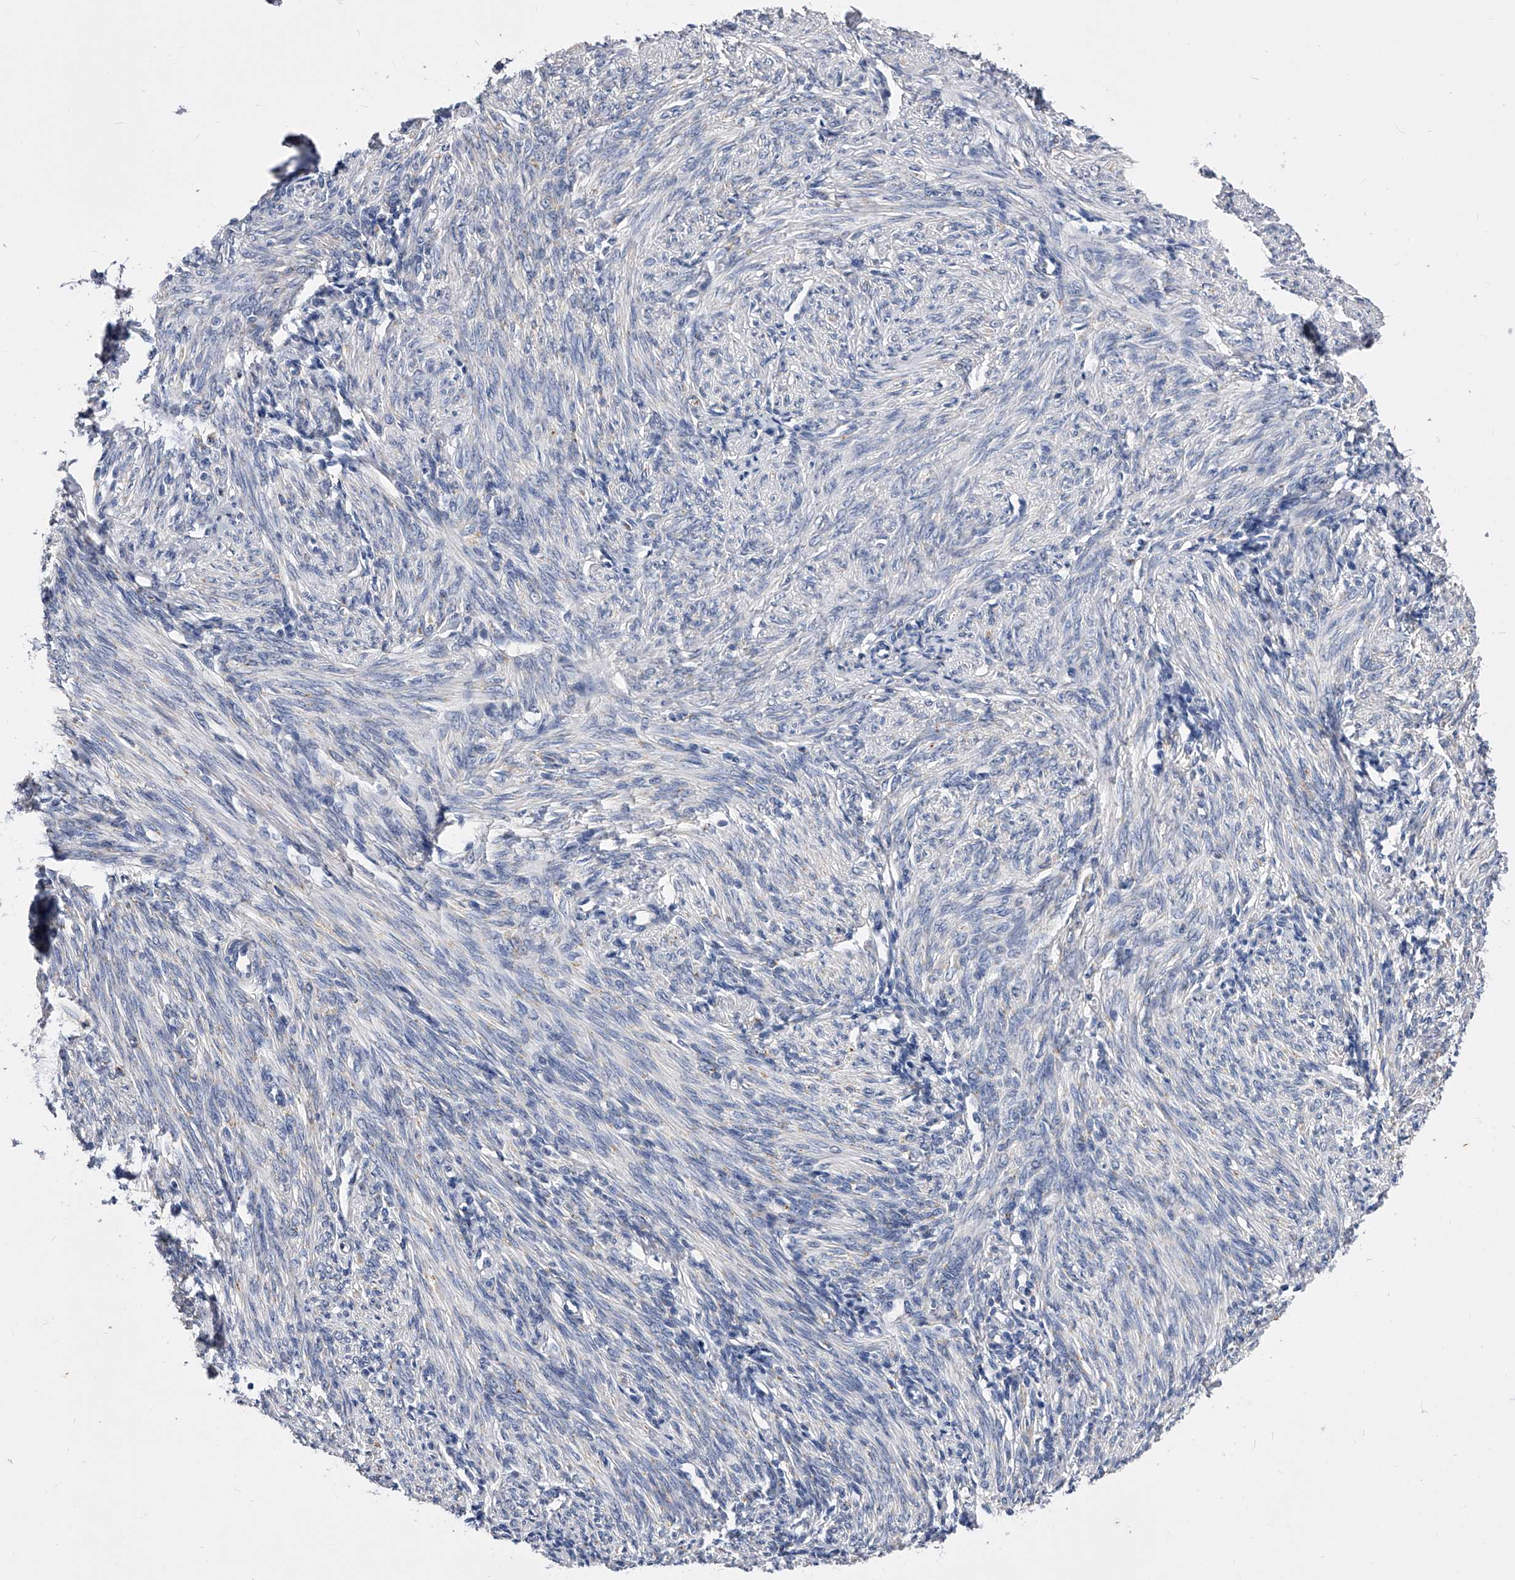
{"staining": {"intensity": "negative", "quantity": "none", "location": "none"}, "tissue": "endometrium", "cell_type": "Cells in endometrial stroma", "image_type": "normal", "snomed": [{"axis": "morphology", "description": "Normal tissue, NOS"}, {"axis": "topography", "description": "Endometrium"}], "caption": "Immunohistochemistry histopathology image of normal human endometrium stained for a protein (brown), which demonstrates no staining in cells in endometrial stroma.", "gene": "ZNF529", "patient": {"sex": "female", "age": 77}}